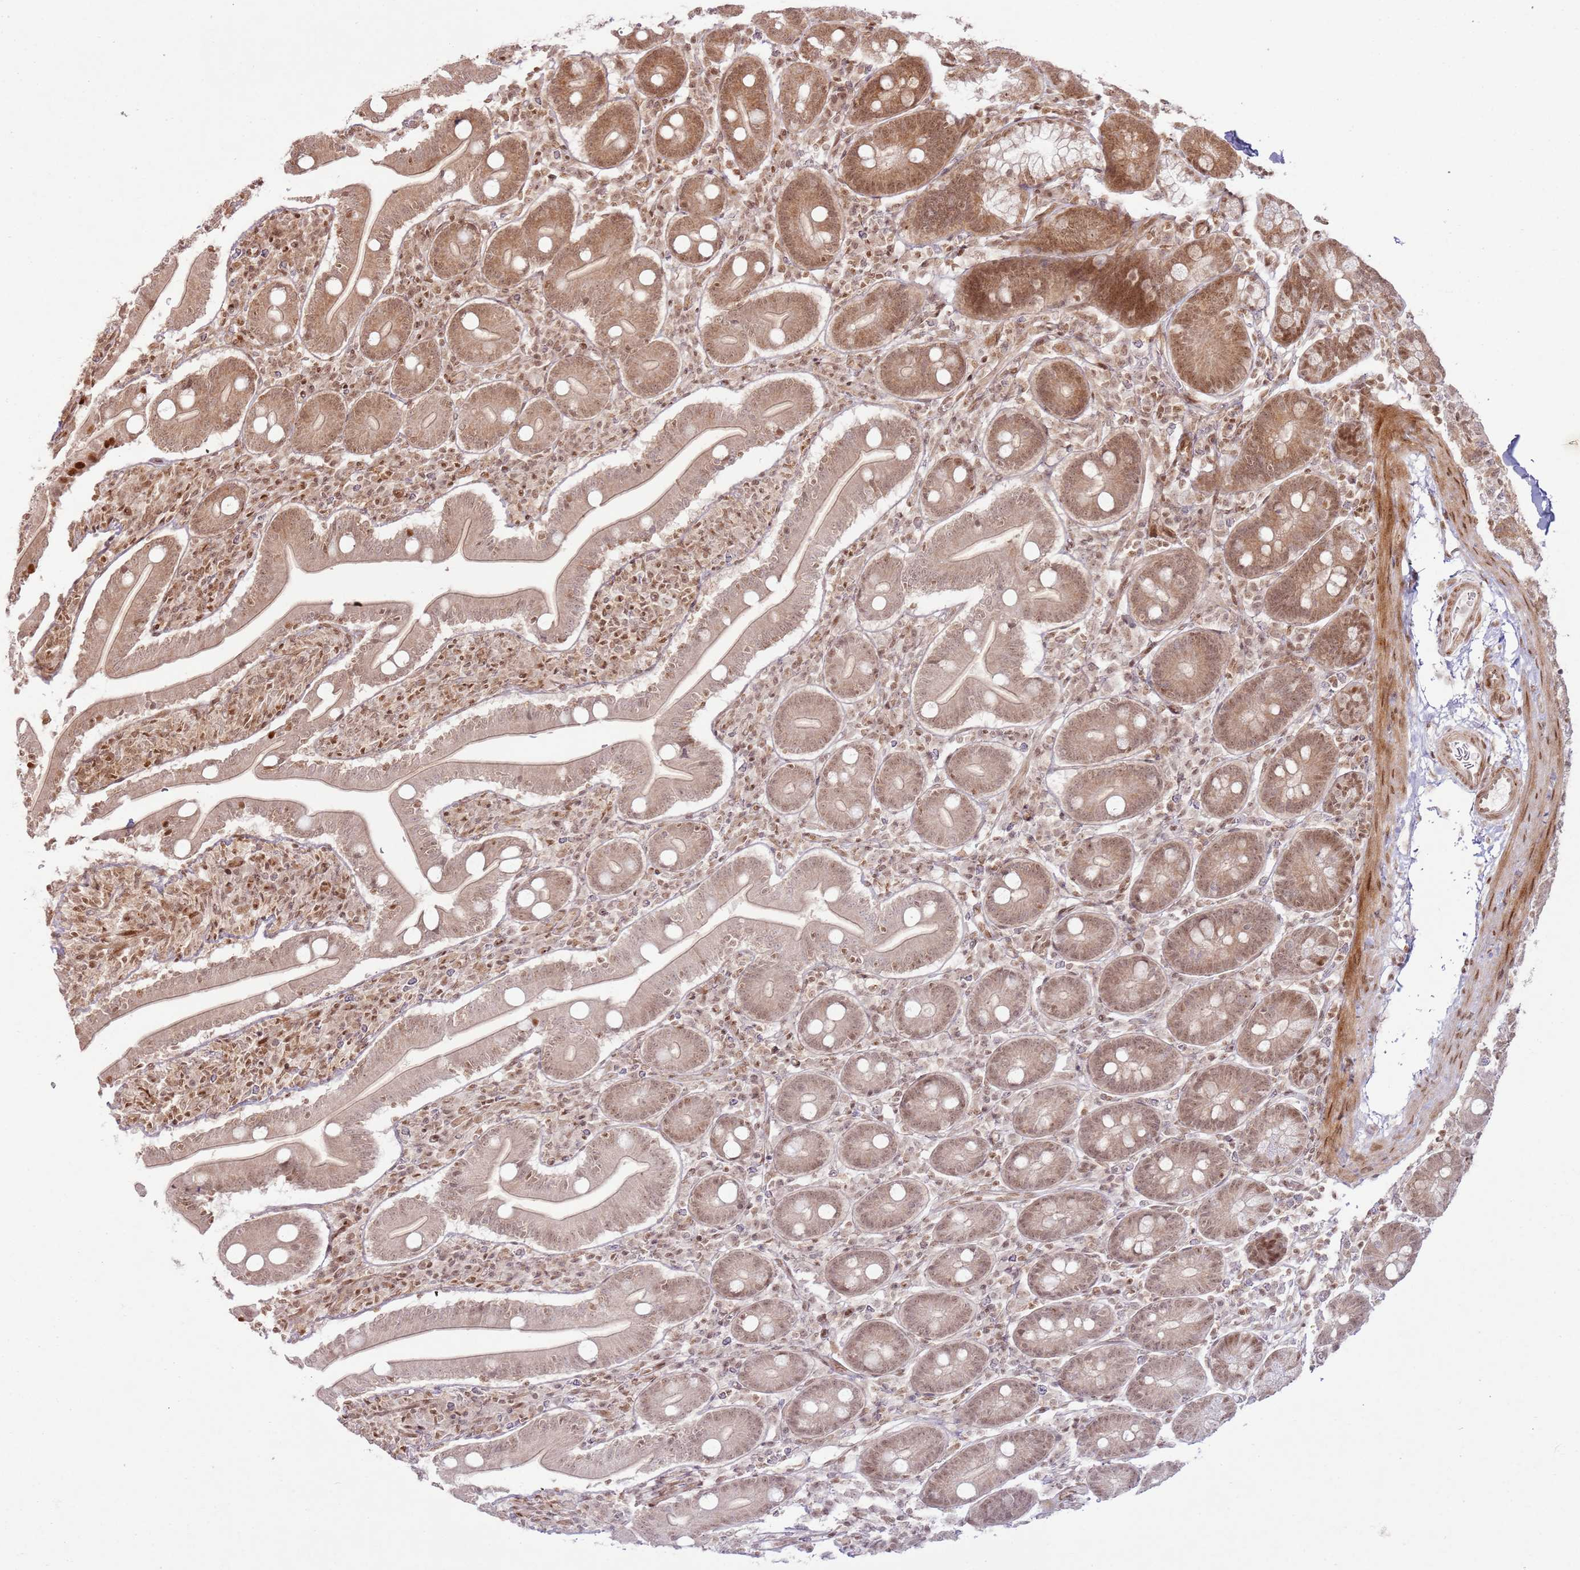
{"staining": {"intensity": "moderate", "quantity": "25%-75%", "location": "cytoplasmic/membranous,nuclear"}, "tissue": "duodenum", "cell_type": "Glandular cells", "image_type": "normal", "snomed": [{"axis": "morphology", "description": "Normal tissue, NOS"}, {"axis": "topography", "description": "Duodenum"}], "caption": "An immunohistochemistry image of unremarkable tissue is shown. Protein staining in brown shows moderate cytoplasmic/membranous,nuclear positivity in duodenum within glandular cells.", "gene": "KLHL36", "patient": {"sex": "male", "age": 35}}